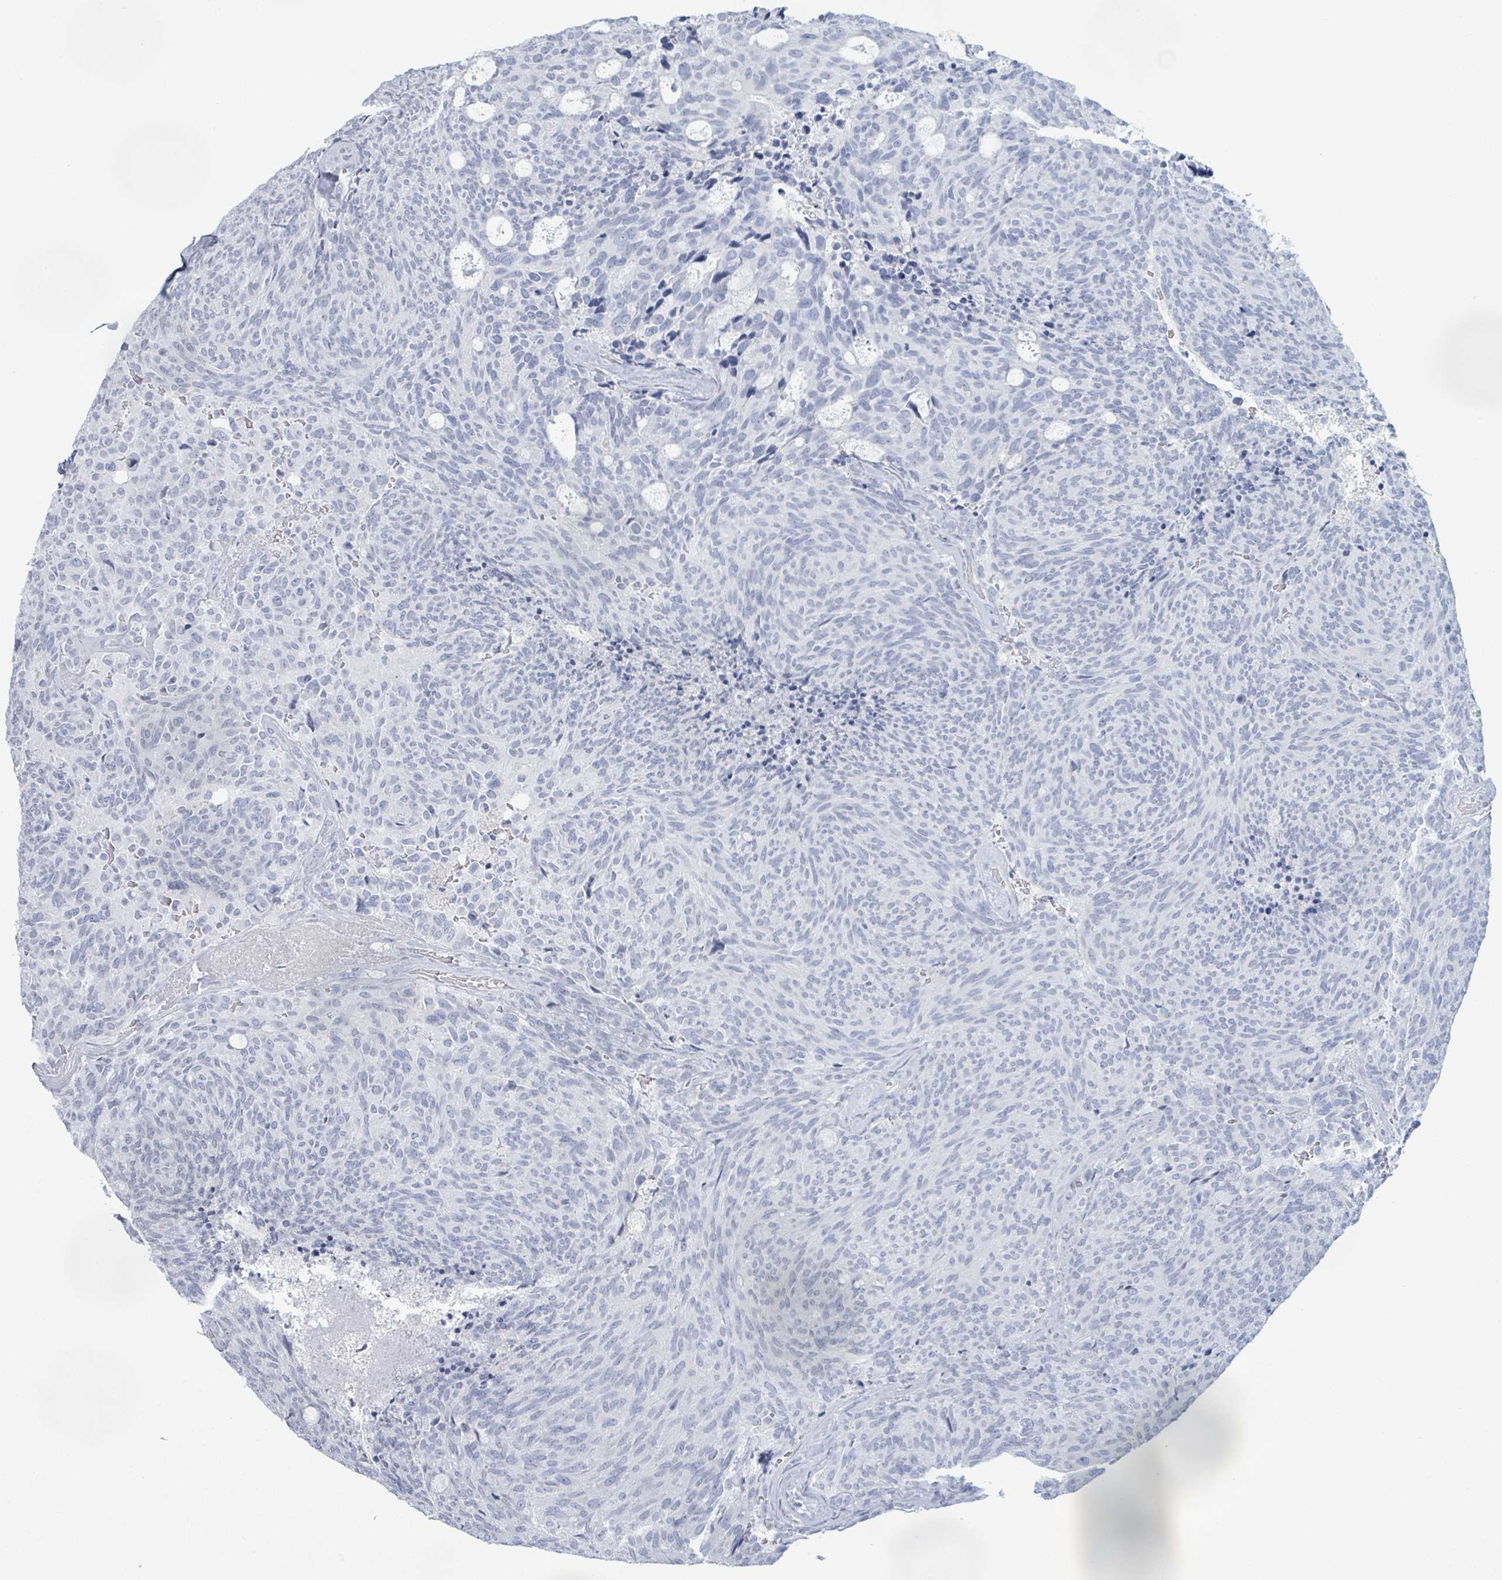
{"staining": {"intensity": "negative", "quantity": "none", "location": "none"}, "tissue": "carcinoid", "cell_type": "Tumor cells", "image_type": "cancer", "snomed": [{"axis": "morphology", "description": "Carcinoid, malignant, NOS"}, {"axis": "topography", "description": "Pancreas"}], "caption": "IHC micrograph of neoplastic tissue: human carcinoid stained with DAB demonstrates no significant protein expression in tumor cells.", "gene": "PGA3", "patient": {"sex": "female", "age": 54}}